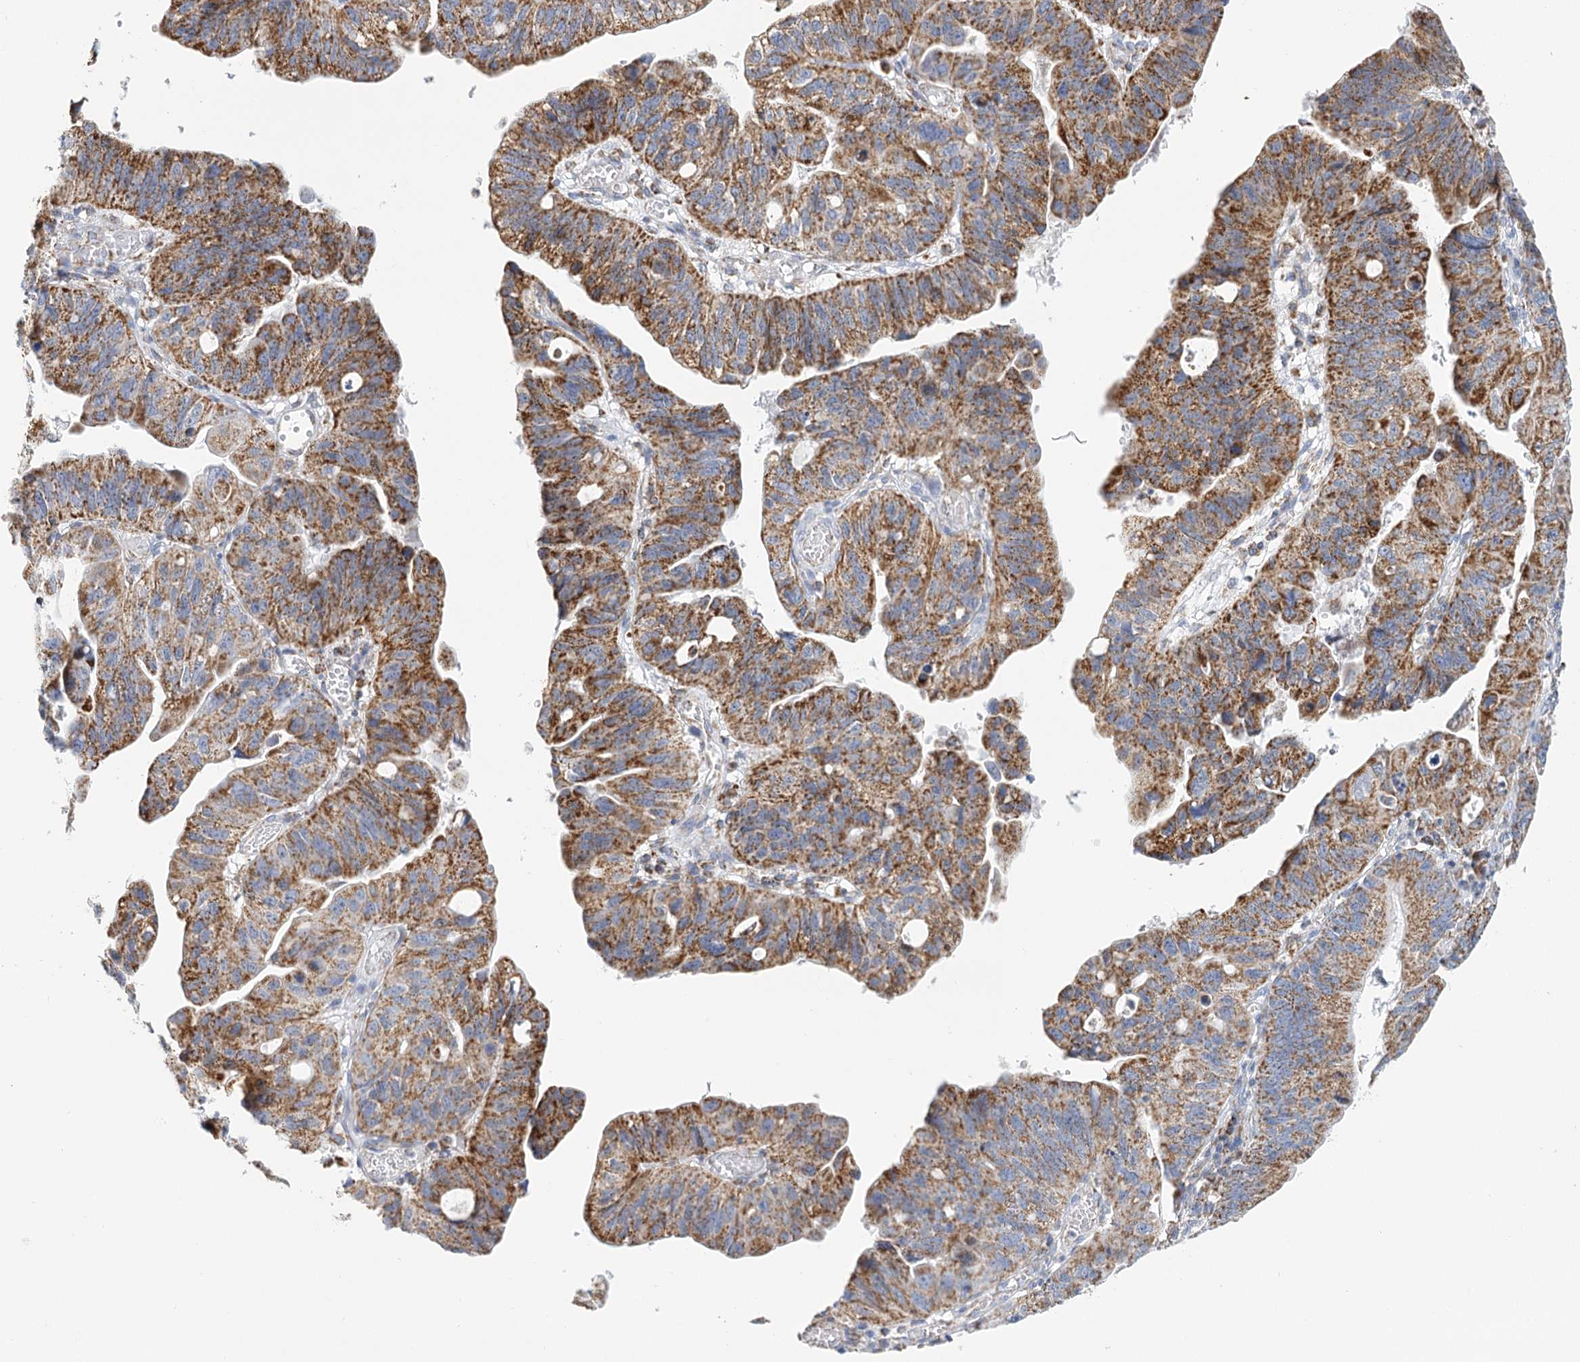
{"staining": {"intensity": "strong", "quantity": ">75%", "location": "cytoplasmic/membranous"}, "tissue": "stomach cancer", "cell_type": "Tumor cells", "image_type": "cancer", "snomed": [{"axis": "morphology", "description": "Adenocarcinoma, NOS"}, {"axis": "topography", "description": "Stomach"}], "caption": "The photomicrograph shows staining of stomach adenocarcinoma, revealing strong cytoplasmic/membranous protein positivity (brown color) within tumor cells. (DAB (3,3'-diaminobenzidine) = brown stain, brightfield microscopy at high magnification).", "gene": "LSS", "patient": {"sex": "male", "age": 59}}